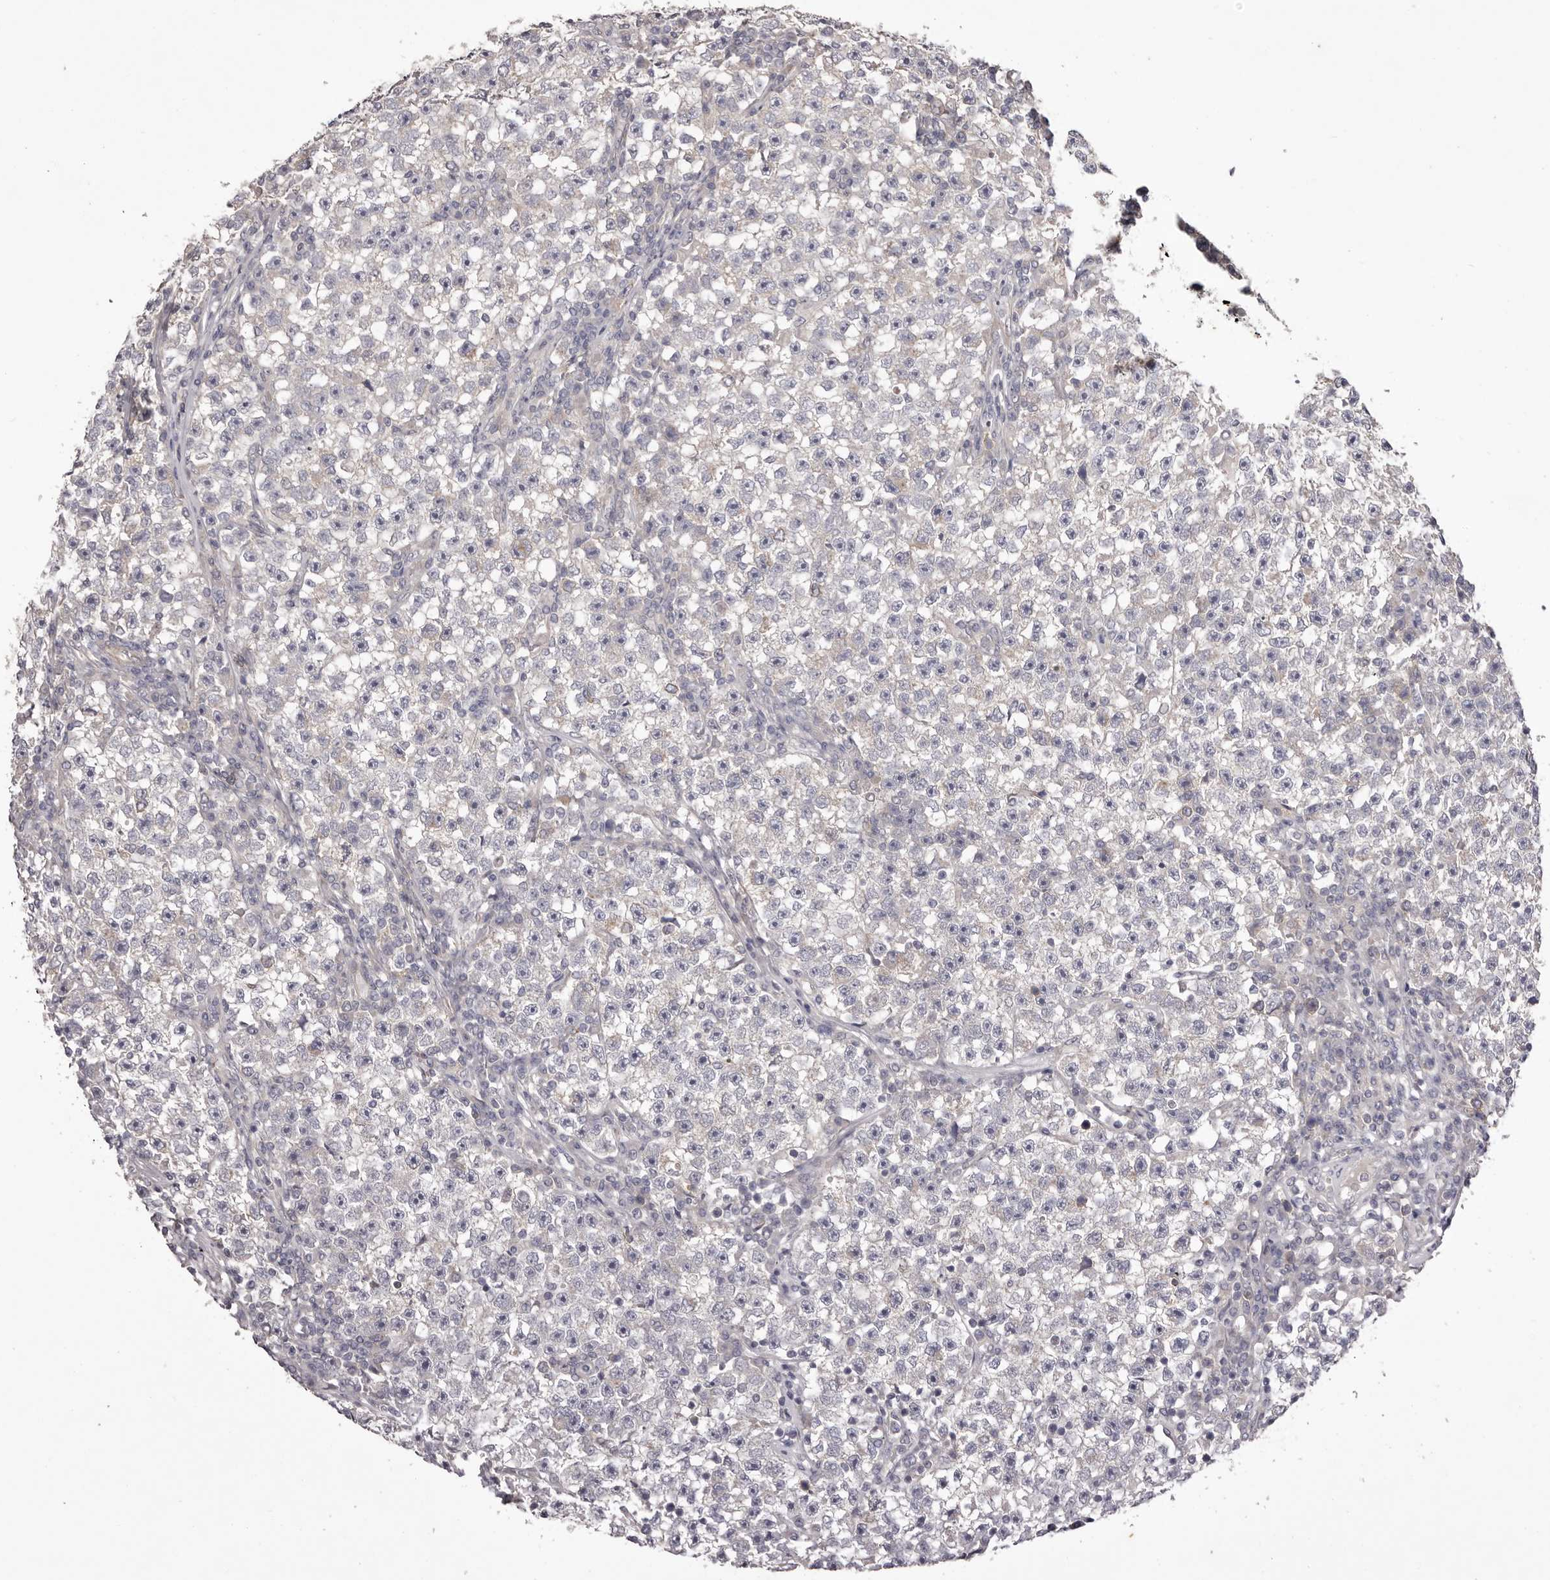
{"staining": {"intensity": "negative", "quantity": "none", "location": "none"}, "tissue": "testis cancer", "cell_type": "Tumor cells", "image_type": "cancer", "snomed": [{"axis": "morphology", "description": "Seminoma, NOS"}, {"axis": "topography", "description": "Testis"}], "caption": "Immunohistochemistry micrograph of human seminoma (testis) stained for a protein (brown), which demonstrates no expression in tumor cells.", "gene": "PNRC1", "patient": {"sex": "male", "age": 22}}